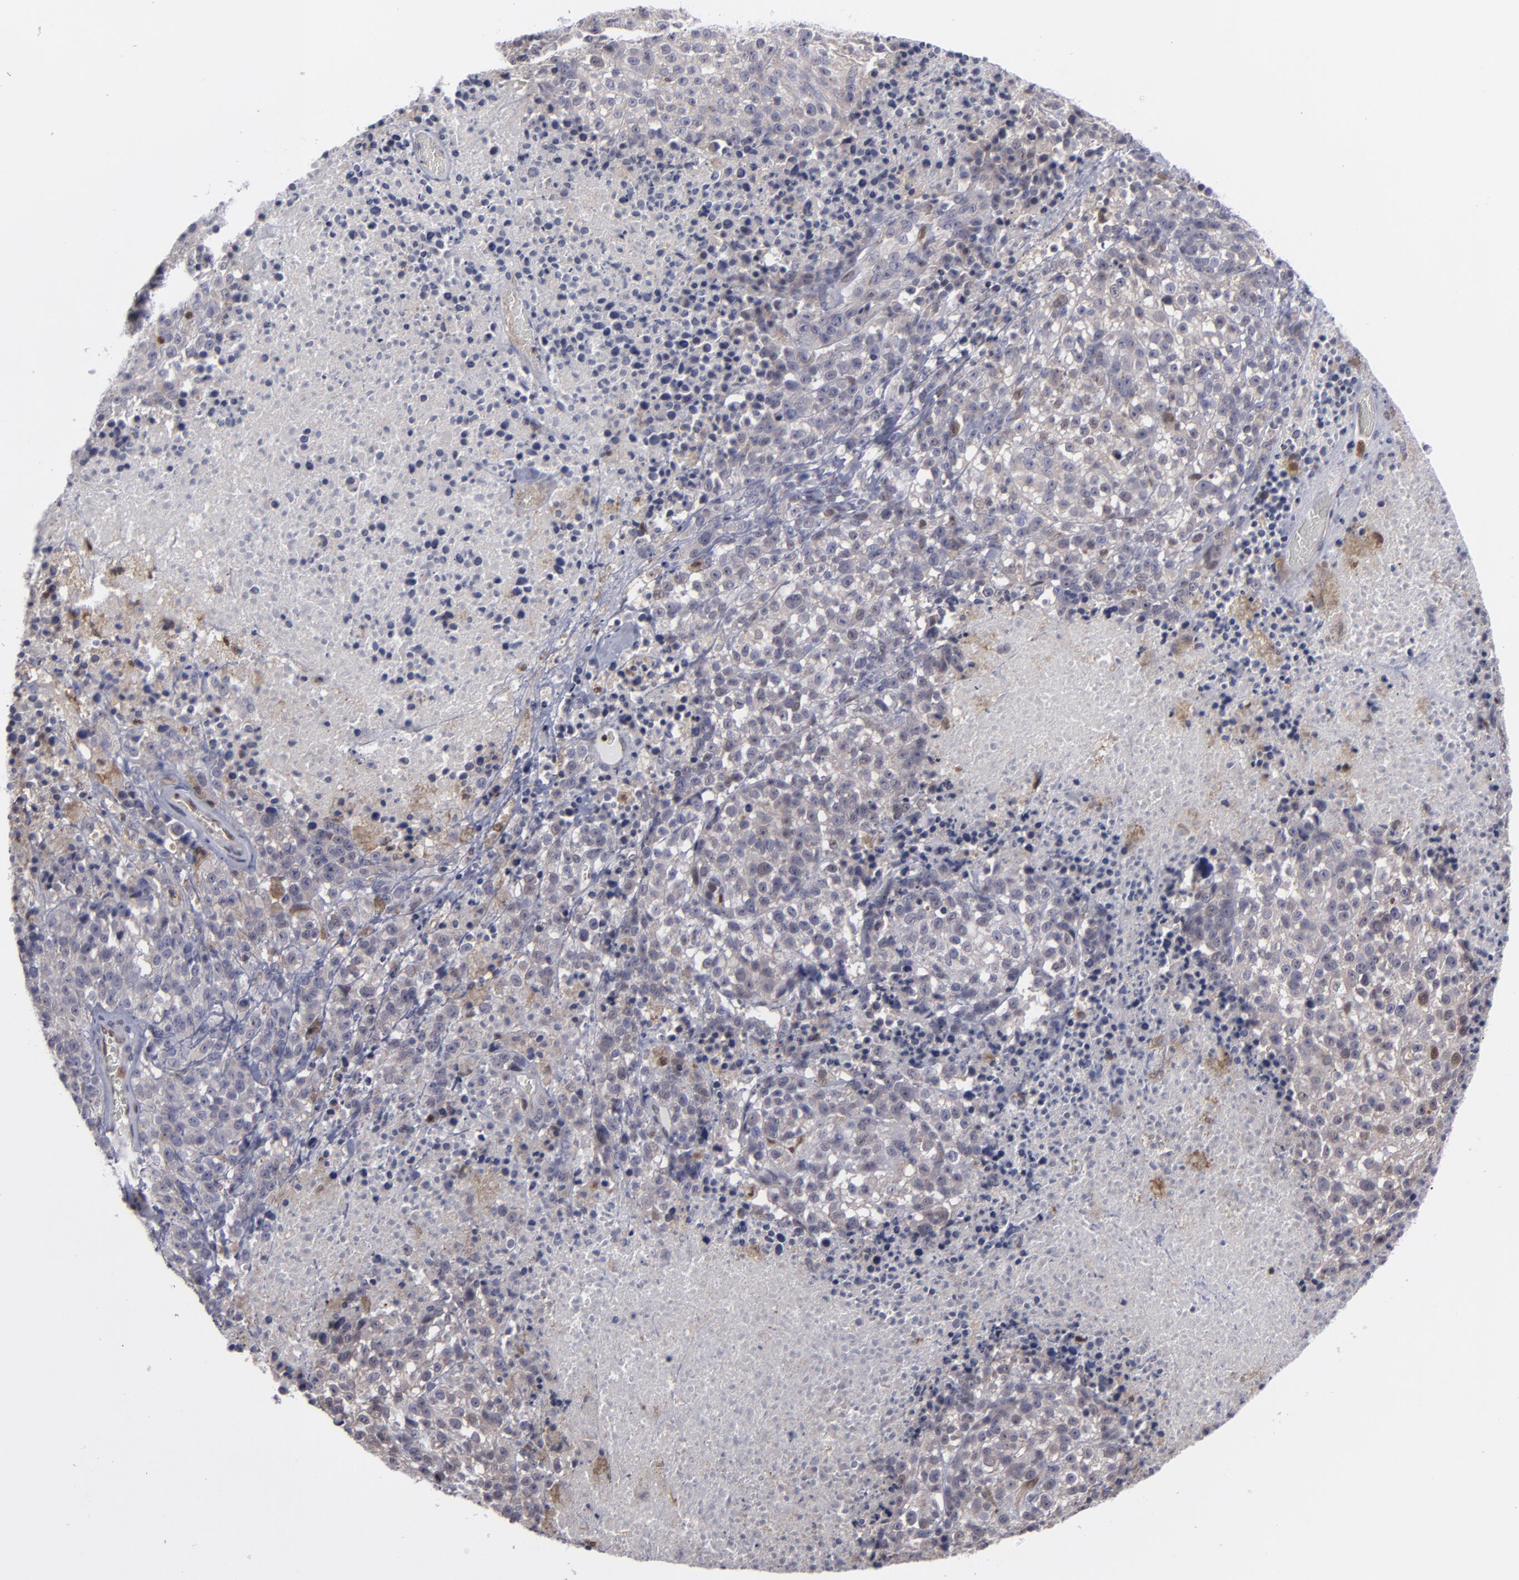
{"staining": {"intensity": "weak", "quantity": "<25%", "location": "cytoplasmic/membranous,nuclear"}, "tissue": "melanoma", "cell_type": "Tumor cells", "image_type": "cancer", "snomed": [{"axis": "morphology", "description": "Malignant melanoma, Metastatic site"}, {"axis": "topography", "description": "Cerebral cortex"}], "caption": "The photomicrograph shows no staining of tumor cells in melanoma.", "gene": "GSR", "patient": {"sex": "female", "age": 52}}